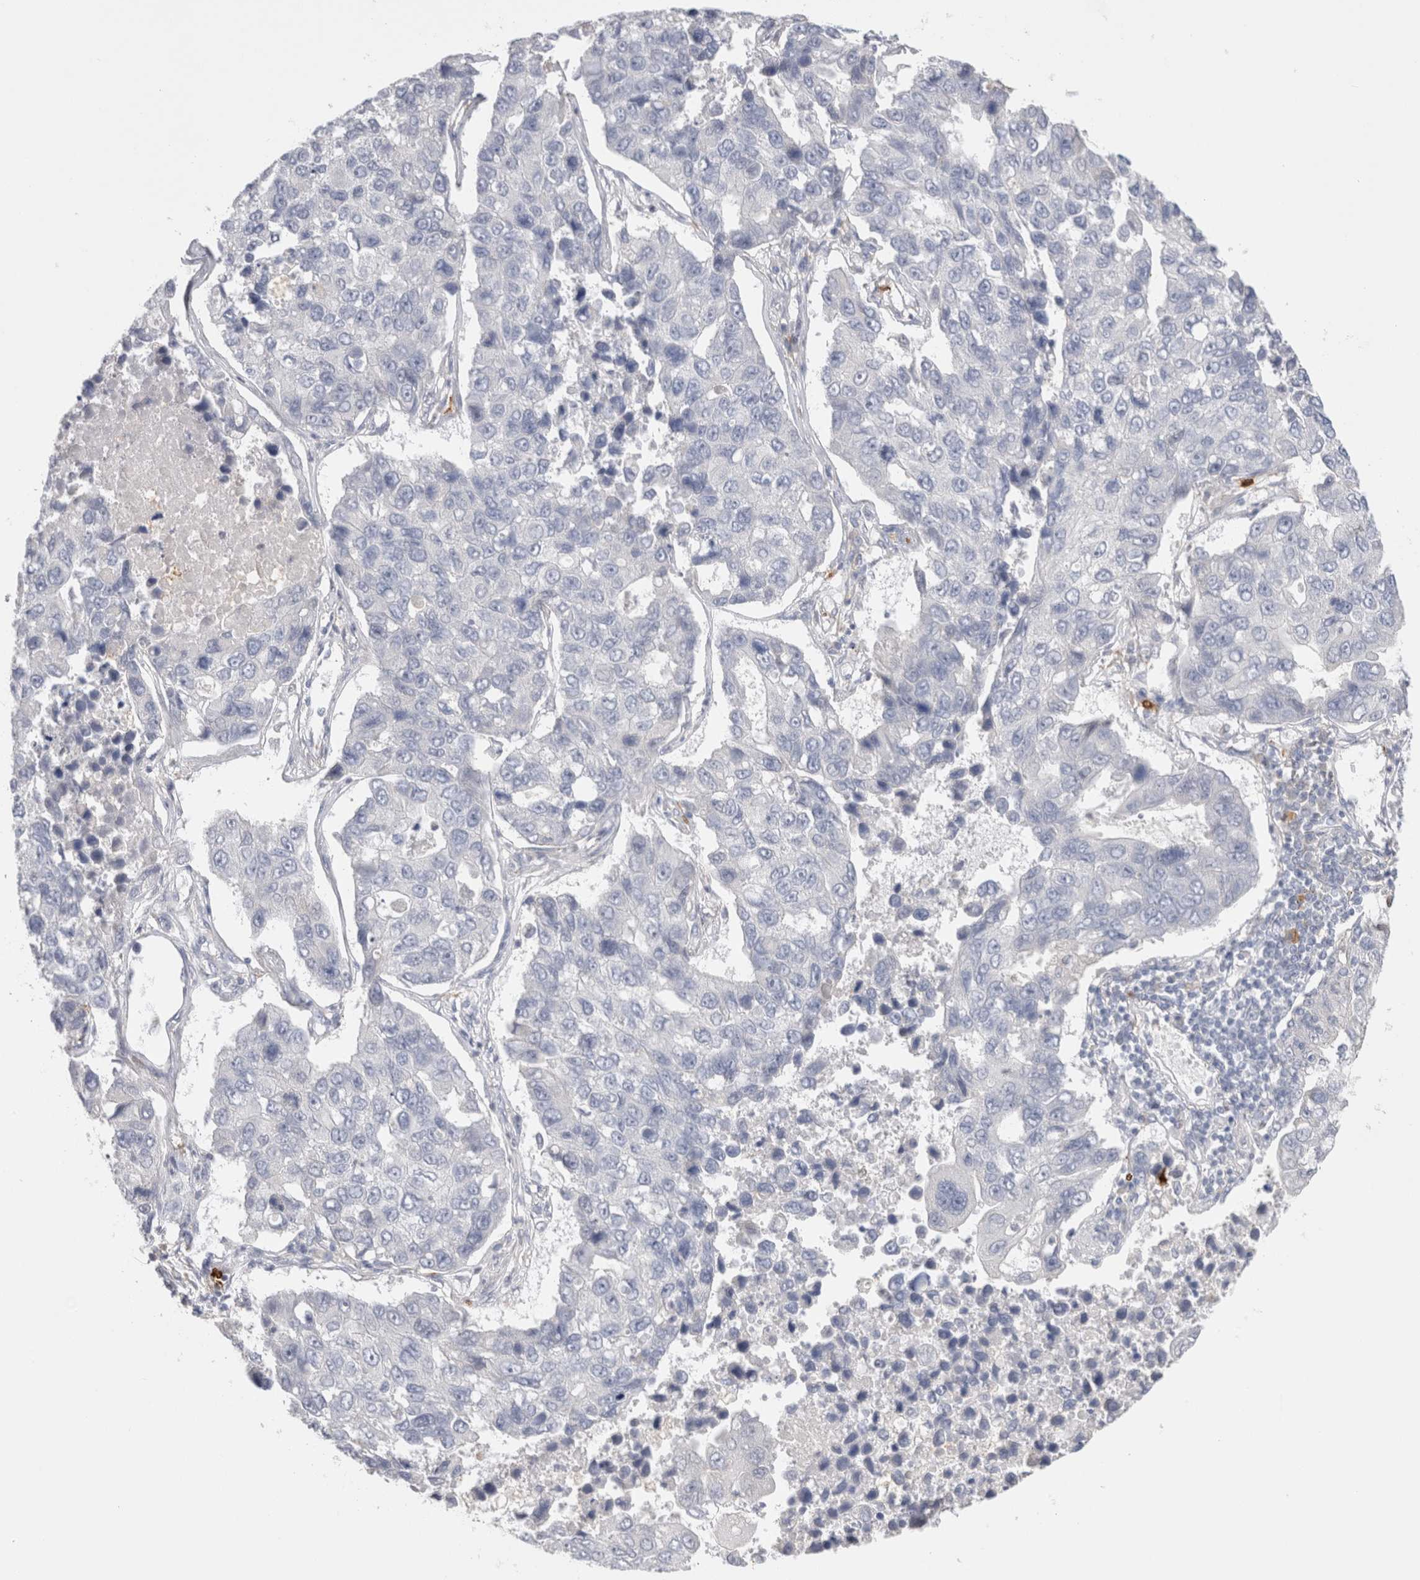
{"staining": {"intensity": "negative", "quantity": "none", "location": "none"}, "tissue": "lung cancer", "cell_type": "Tumor cells", "image_type": "cancer", "snomed": [{"axis": "morphology", "description": "Adenocarcinoma, NOS"}, {"axis": "topography", "description": "Lung"}], "caption": "IHC of human lung adenocarcinoma reveals no positivity in tumor cells.", "gene": "HPGDS", "patient": {"sex": "male", "age": 64}}